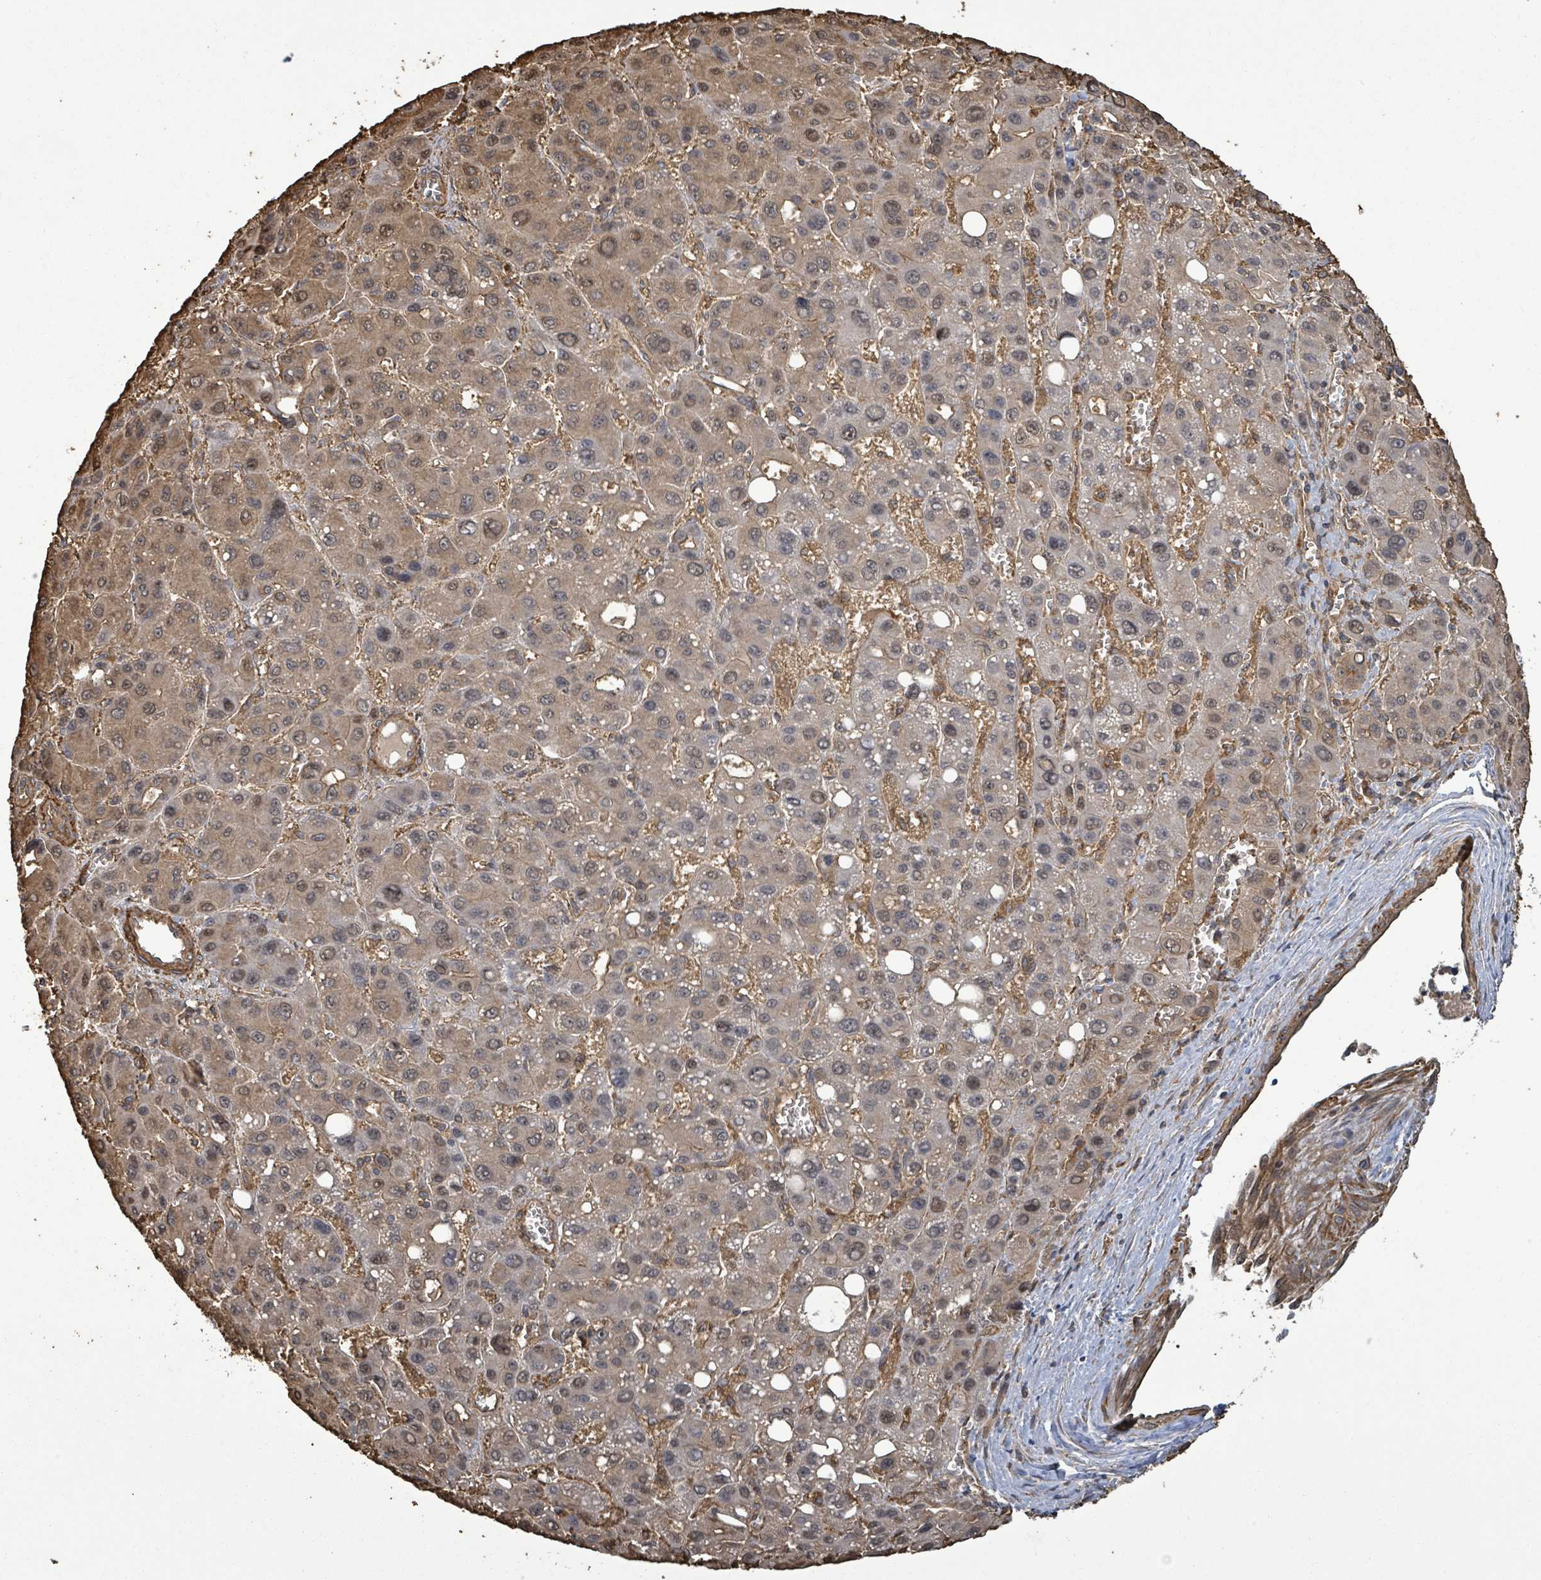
{"staining": {"intensity": "weak", "quantity": ">75%", "location": "cytoplasmic/membranous,nuclear"}, "tissue": "liver cancer", "cell_type": "Tumor cells", "image_type": "cancer", "snomed": [{"axis": "morphology", "description": "Carcinoma, Hepatocellular, NOS"}, {"axis": "topography", "description": "Liver"}], "caption": "Immunohistochemical staining of liver cancer (hepatocellular carcinoma) reveals low levels of weak cytoplasmic/membranous and nuclear staining in approximately >75% of tumor cells.", "gene": "MAP3K6", "patient": {"sex": "male", "age": 55}}